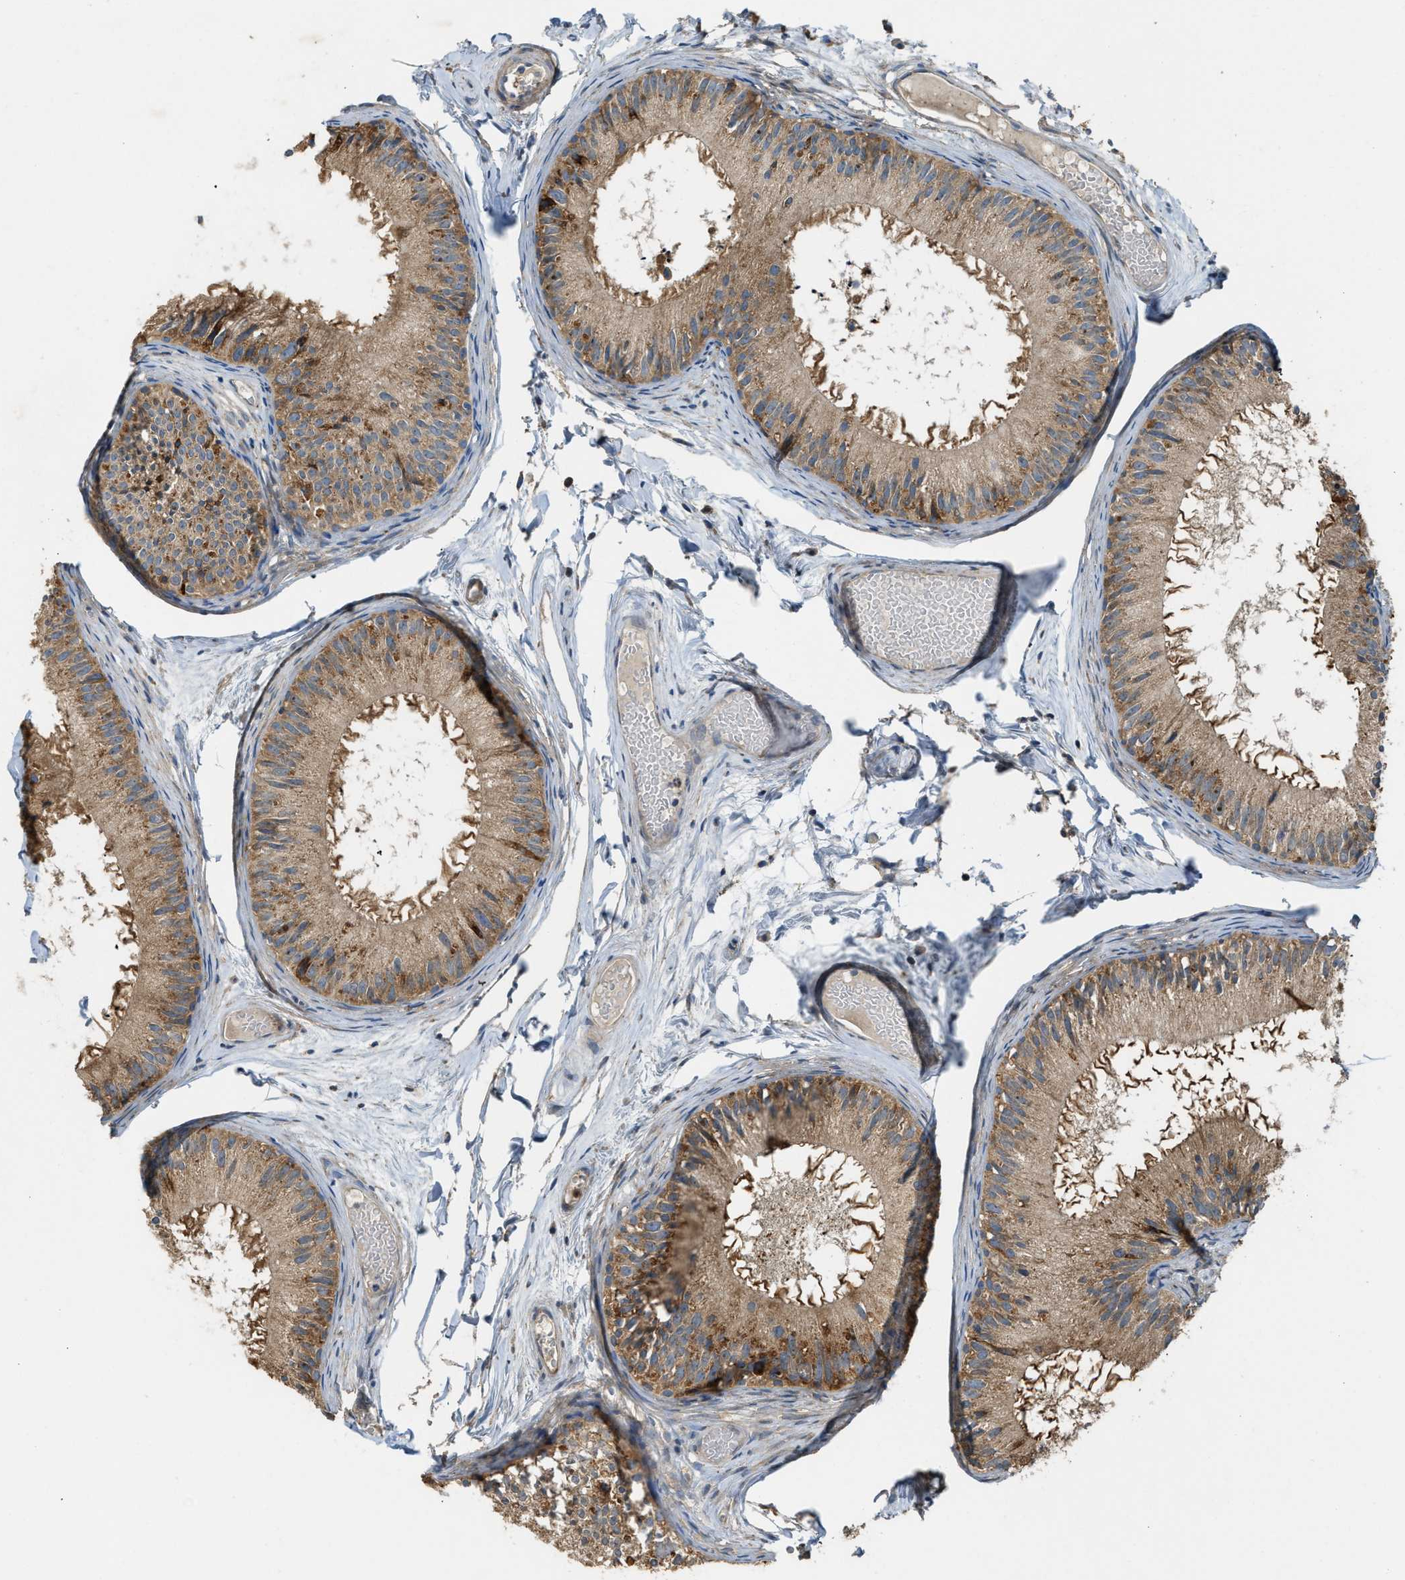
{"staining": {"intensity": "moderate", "quantity": ">75%", "location": "cytoplasmic/membranous"}, "tissue": "epididymis", "cell_type": "Glandular cells", "image_type": "normal", "snomed": [{"axis": "morphology", "description": "Normal tissue, NOS"}, {"axis": "topography", "description": "Epididymis"}], "caption": "Moderate cytoplasmic/membranous protein expression is appreciated in about >75% of glandular cells in epididymis.", "gene": "TMEM68", "patient": {"sex": "male", "age": 46}}